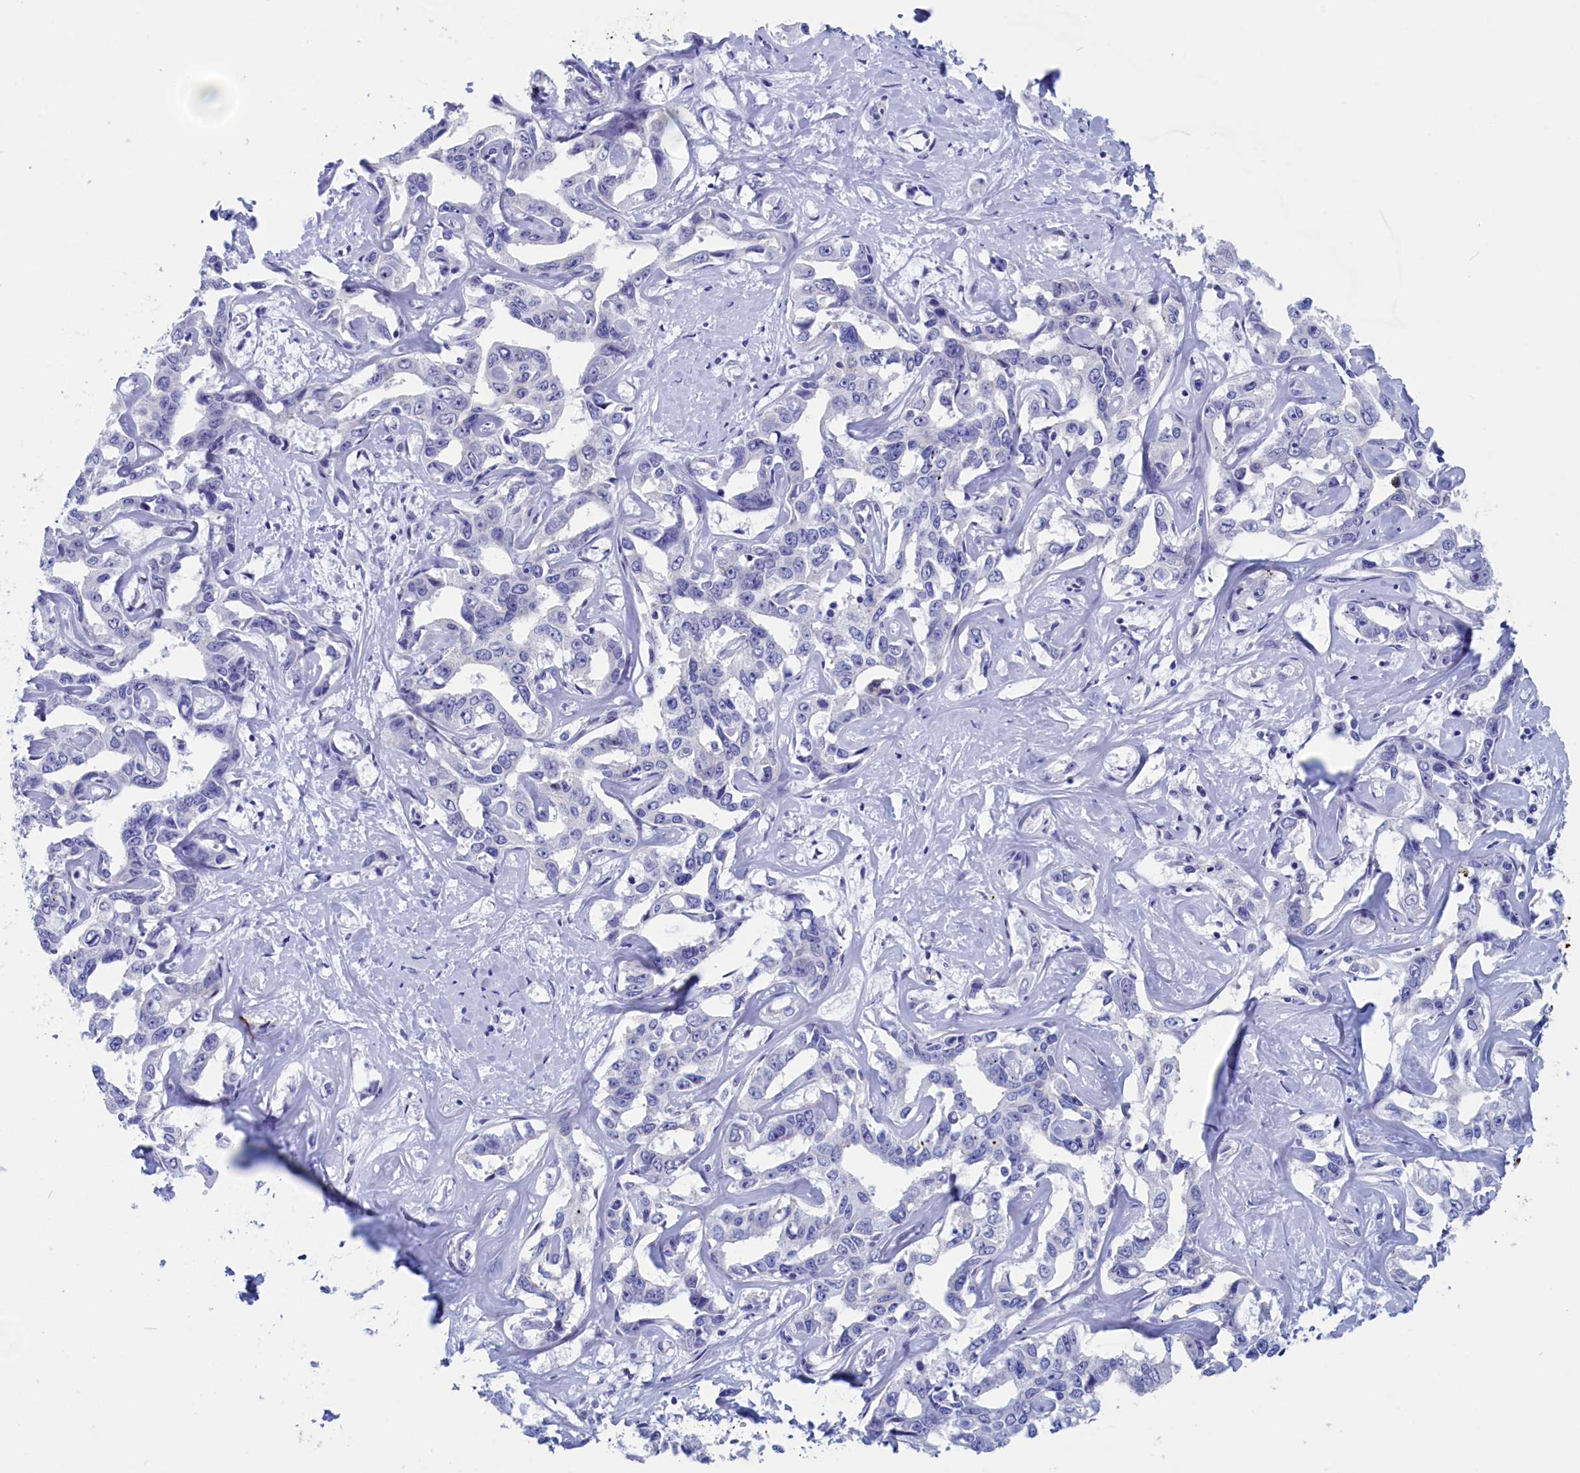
{"staining": {"intensity": "negative", "quantity": "none", "location": "none"}, "tissue": "liver cancer", "cell_type": "Tumor cells", "image_type": "cancer", "snomed": [{"axis": "morphology", "description": "Cholangiocarcinoma"}, {"axis": "topography", "description": "Liver"}], "caption": "IHC photomicrograph of liver cancer stained for a protein (brown), which exhibits no expression in tumor cells. The staining was performed using DAB to visualize the protein expression in brown, while the nuclei were stained in blue with hematoxylin (Magnification: 20x).", "gene": "WDR83", "patient": {"sex": "male", "age": 59}}